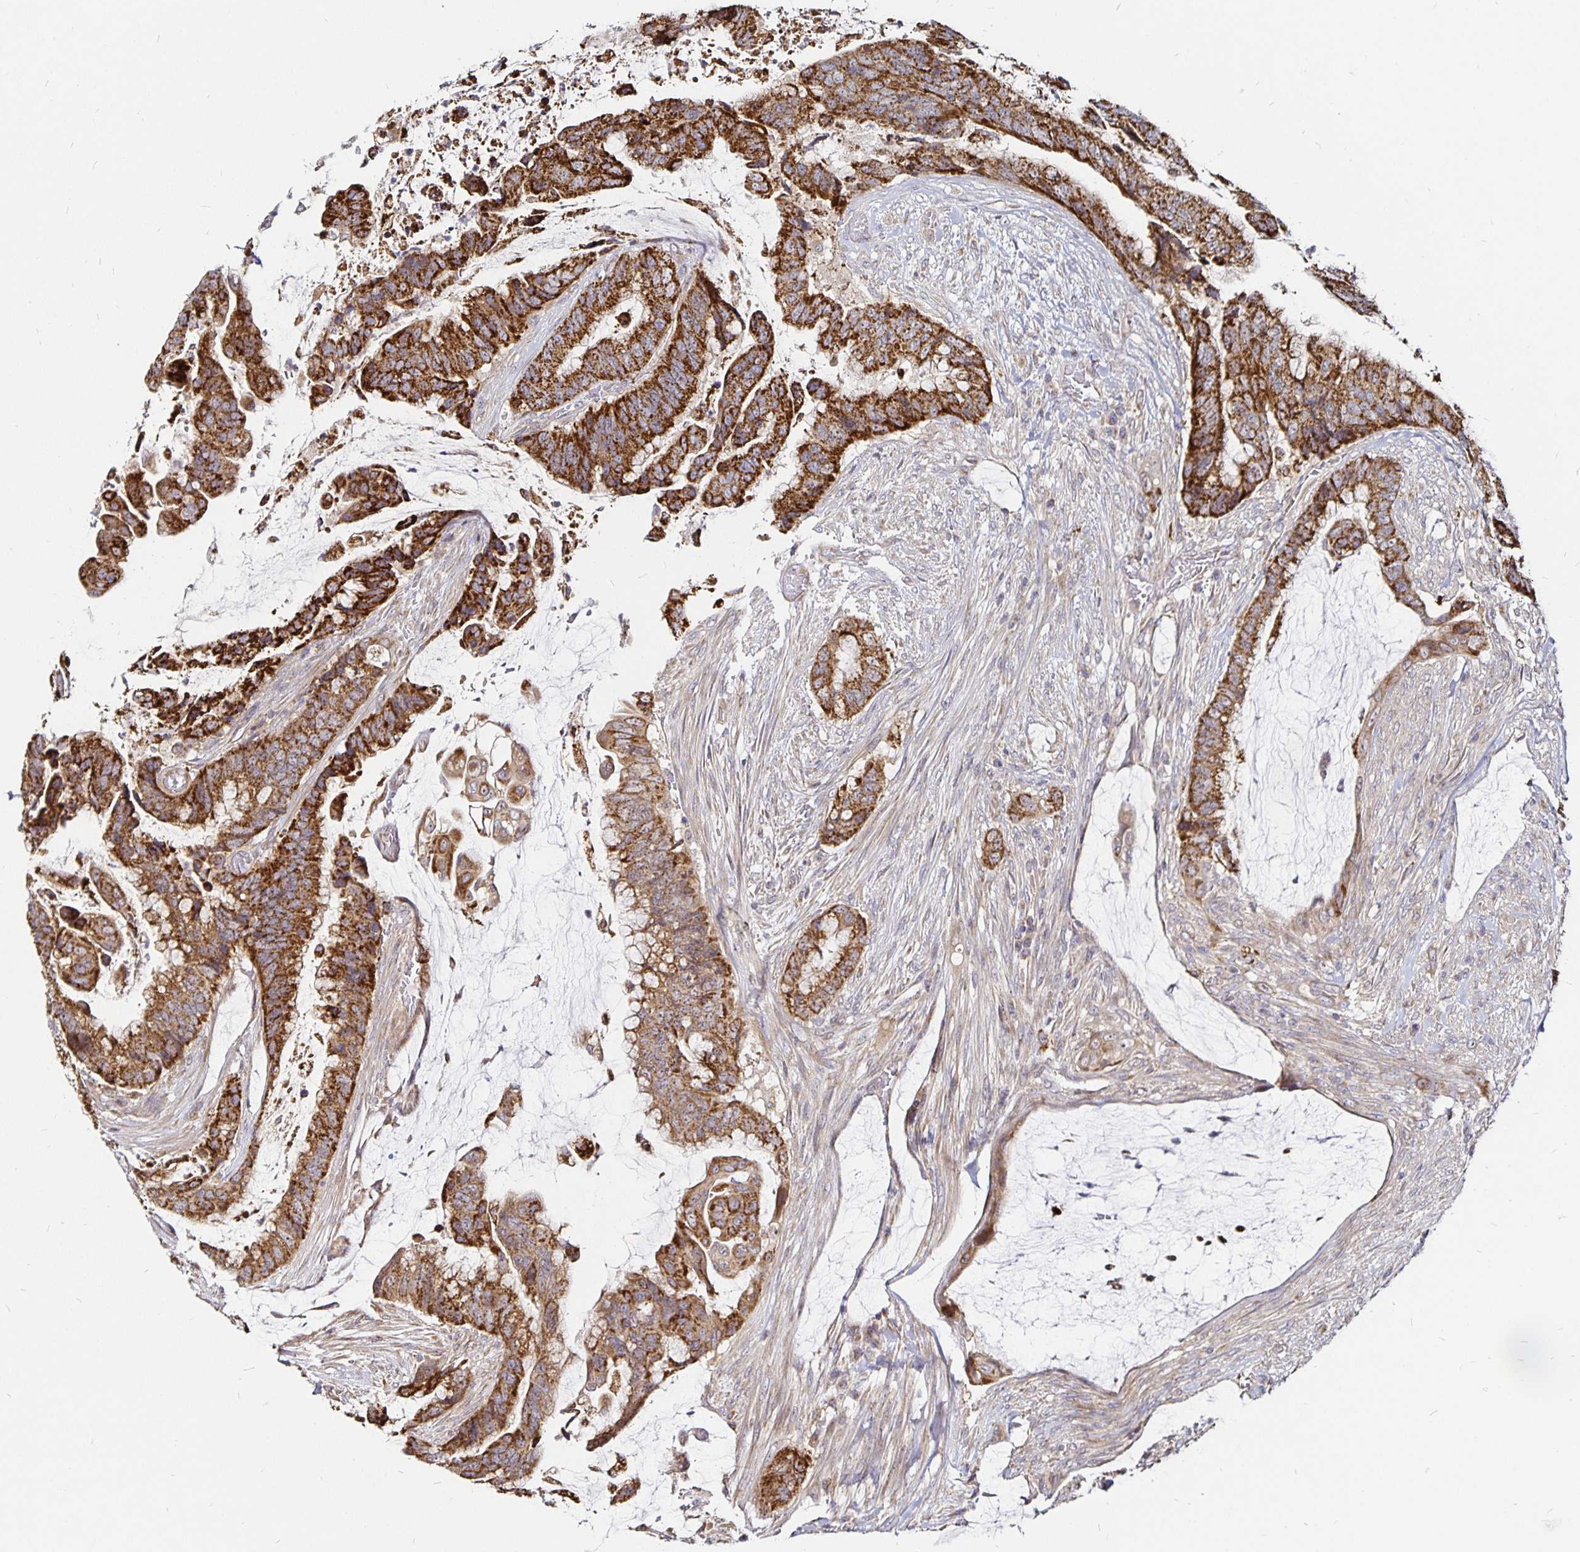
{"staining": {"intensity": "strong", "quantity": ">75%", "location": "cytoplasmic/membranous"}, "tissue": "colorectal cancer", "cell_type": "Tumor cells", "image_type": "cancer", "snomed": [{"axis": "morphology", "description": "Adenocarcinoma, NOS"}, {"axis": "topography", "description": "Rectum"}], "caption": "Immunohistochemistry staining of colorectal cancer (adenocarcinoma), which reveals high levels of strong cytoplasmic/membranous positivity in about >75% of tumor cells indicating strong cytoplasmic/membranous protein positivity. The staining was performed using DAB (3,3'-diaminobenzidine) (brown) for protein detection and nuclei were counterstained in hematoxylin (blue).", "gene": "CYP27A1", "patient": {"sex": "female", "age": 59}}